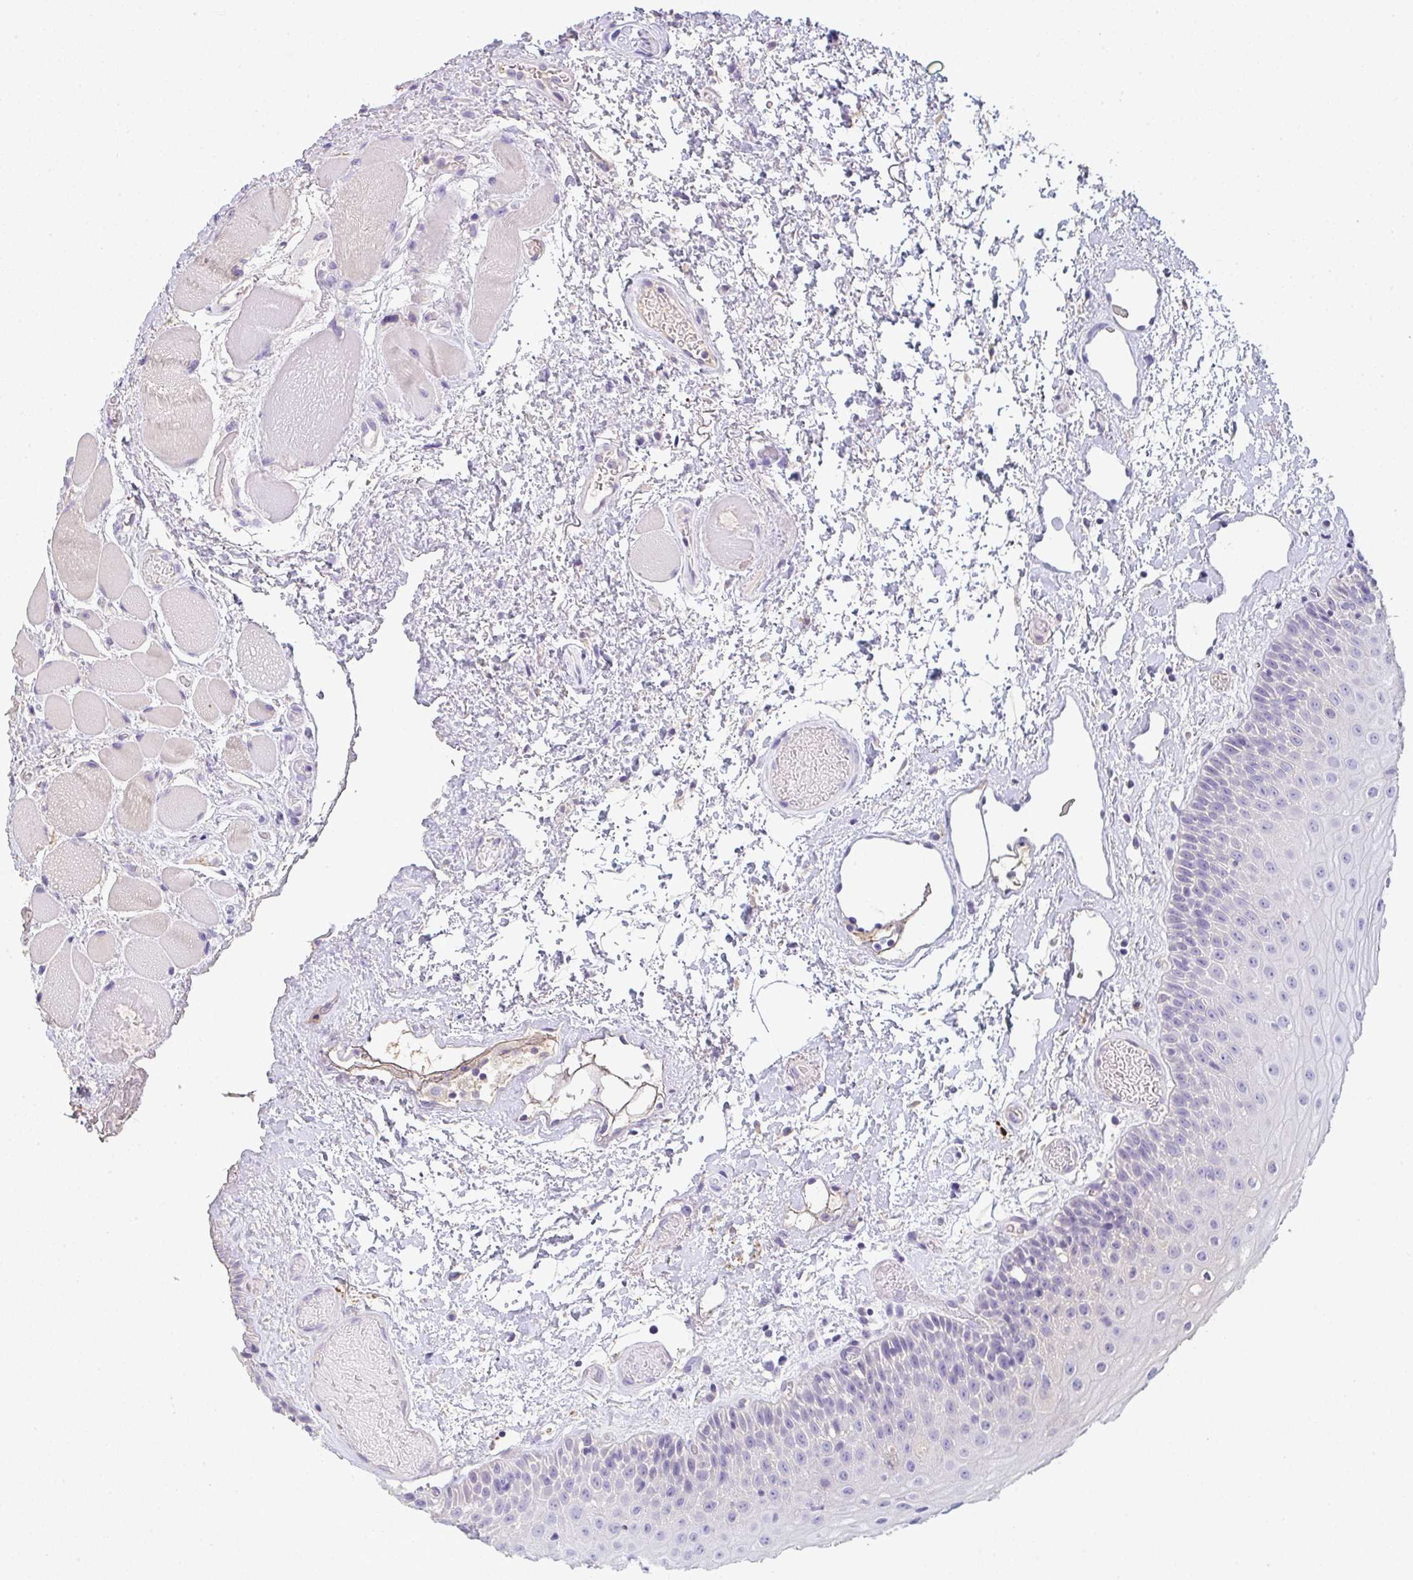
{"staining": {"intensity": "negative", "quantity": "none", "location": "none"}, "tissue": "oral mucosa", "cell_type": "Squamous epithelial cells", "image_type": "normal", "snomed": [{"axis": "morphology", "description": "Normal tissue, NOS"}, {"axis": "topography", "description": "Oral tissue"}], "caption": "This is a photomicrograph of immunohistochemistry staining of benign oral mucosa, which shows no positivity in squamous epithelial cells. Nuclei are stained in blue.", "gene": "ZNF215", "patient": {"sex": "female", "age": 82}}